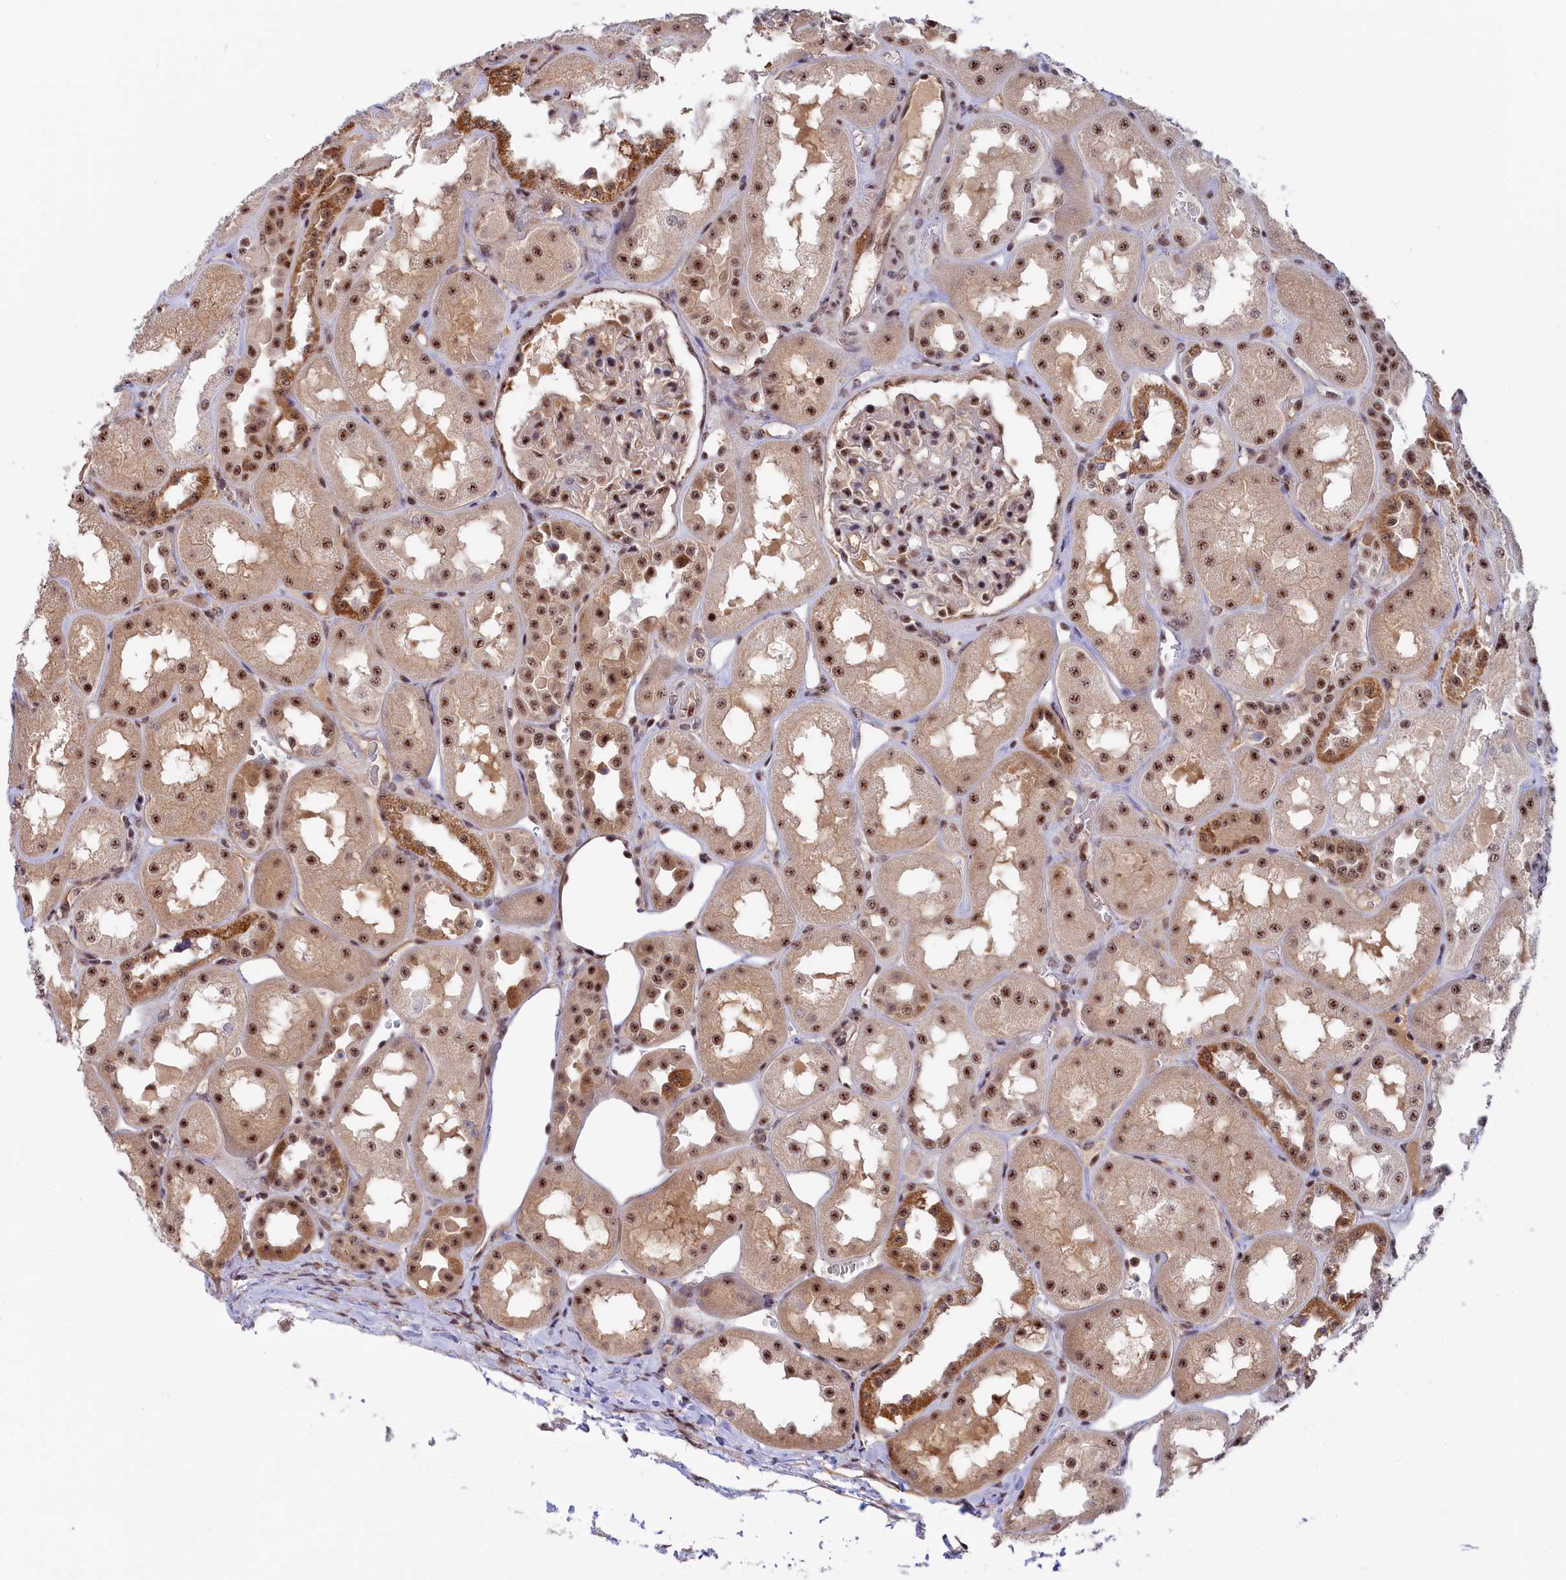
{"staining": {"intensity": "moderate", "quantity": ">75%", "location": "nuclear"}, "tissue": "kidney", "cell_type": "Cells in glomeruli", "image_type": "normal", "snomed": [{"axis": "morphology", "description": "Normal tissue, NOS"}, {"axis": "topography", "description": "Kidney"}], "caption": "Immunohistochemical staining of normal kidney shows moderate nuclear protein positivity in approximately >75% of cells in glomeruli.", "gene": "TAB1", "patient": {"sex": "male", "age": 70}}